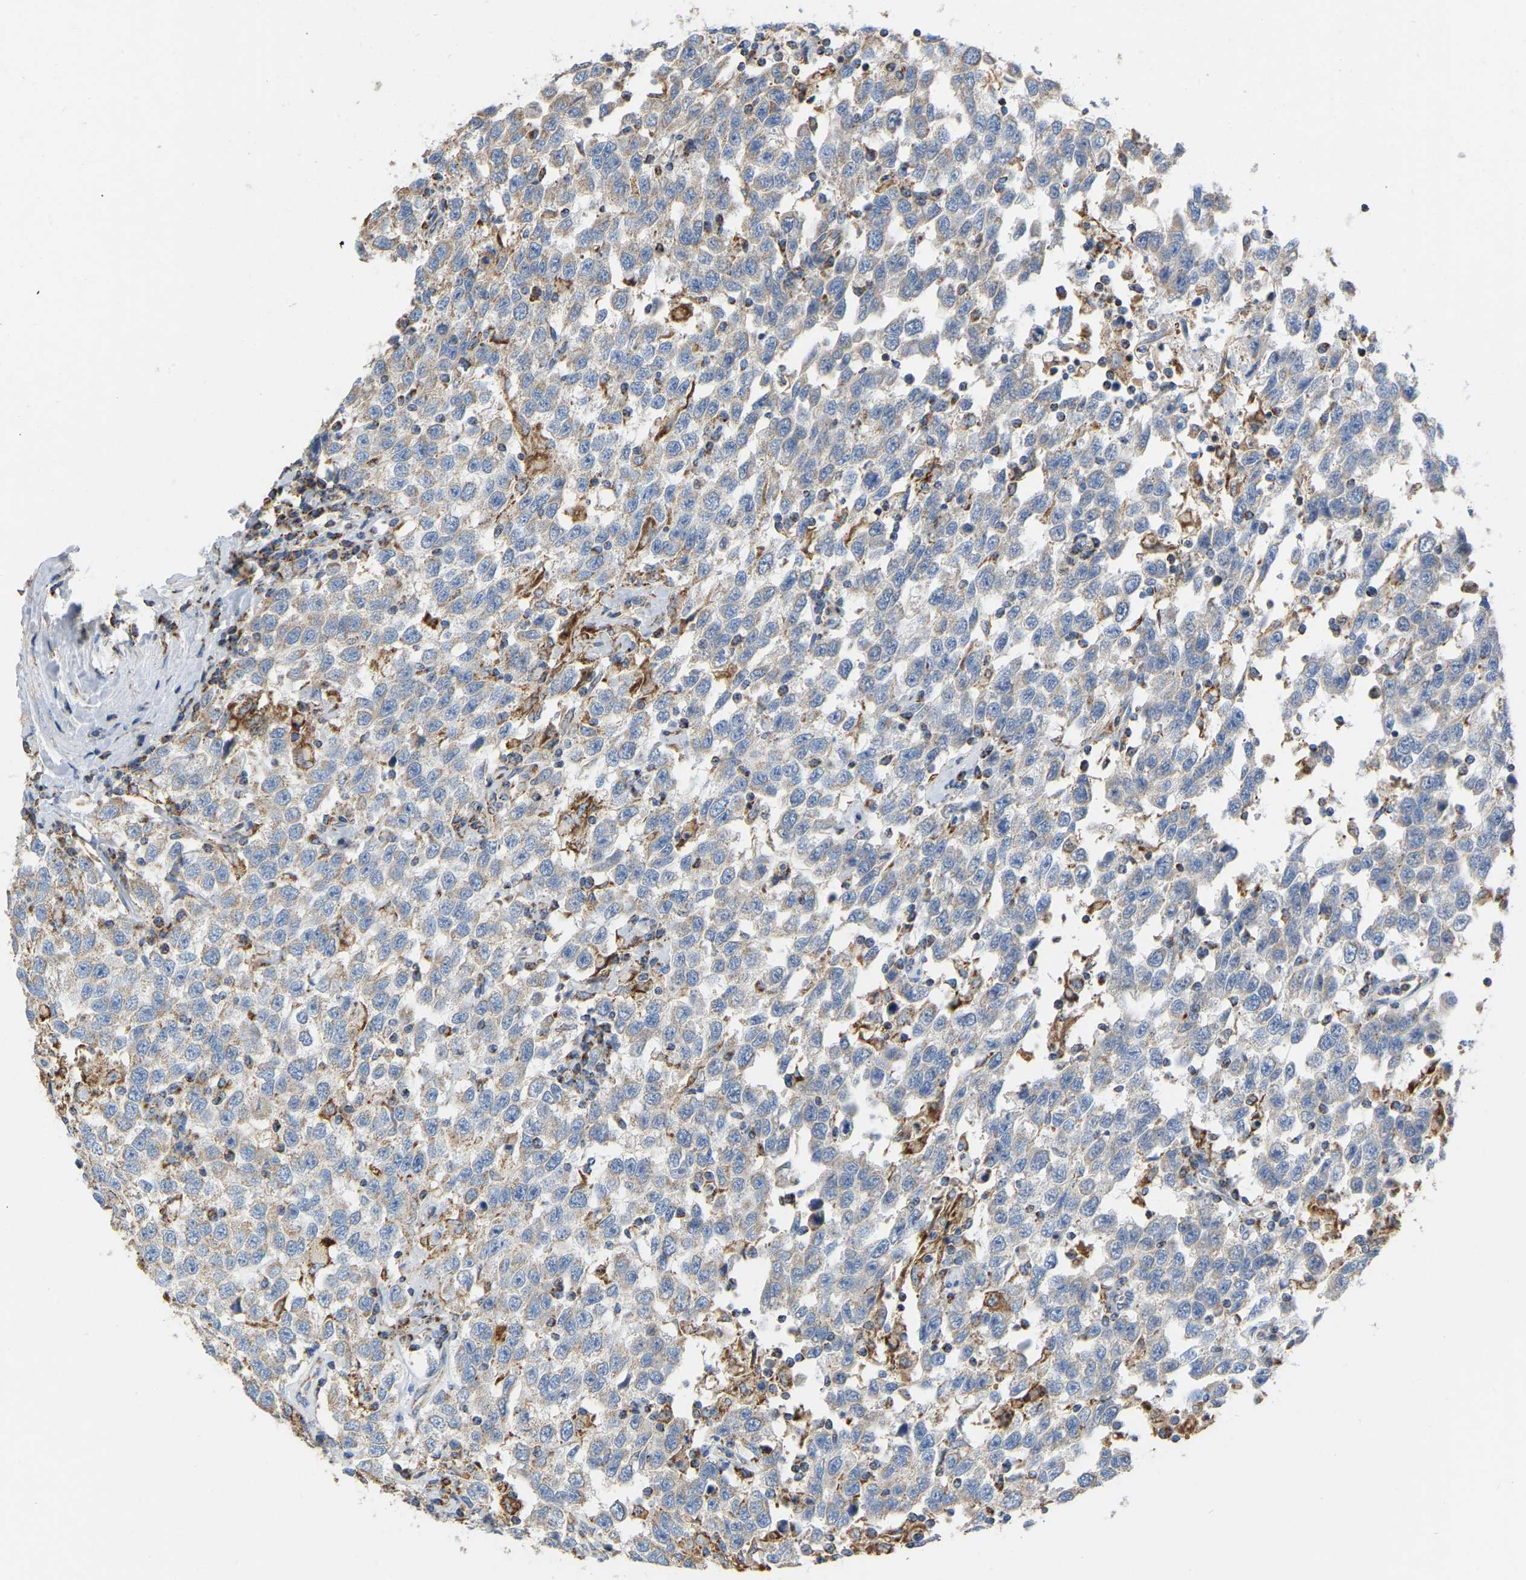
{"staining": {"intensity": "weak", "quantity": "<25%", "location": "cytoplasmic/membranous"}, "tissue": "testis cancer", "cell_type": "Tumor cells", "image_type": "cancer", "snomed": [{"axis": "morphology", "description": "Seminoma, NOS"}, {"axis": "topography", "description": "Testis"}], "caption": "Testis cancer stained for a protein using immunohistochemistry (IHC) displays no positivity tumor cells.", "gene": "CBLB", "patient": {"sex": "male", "age": 41}}